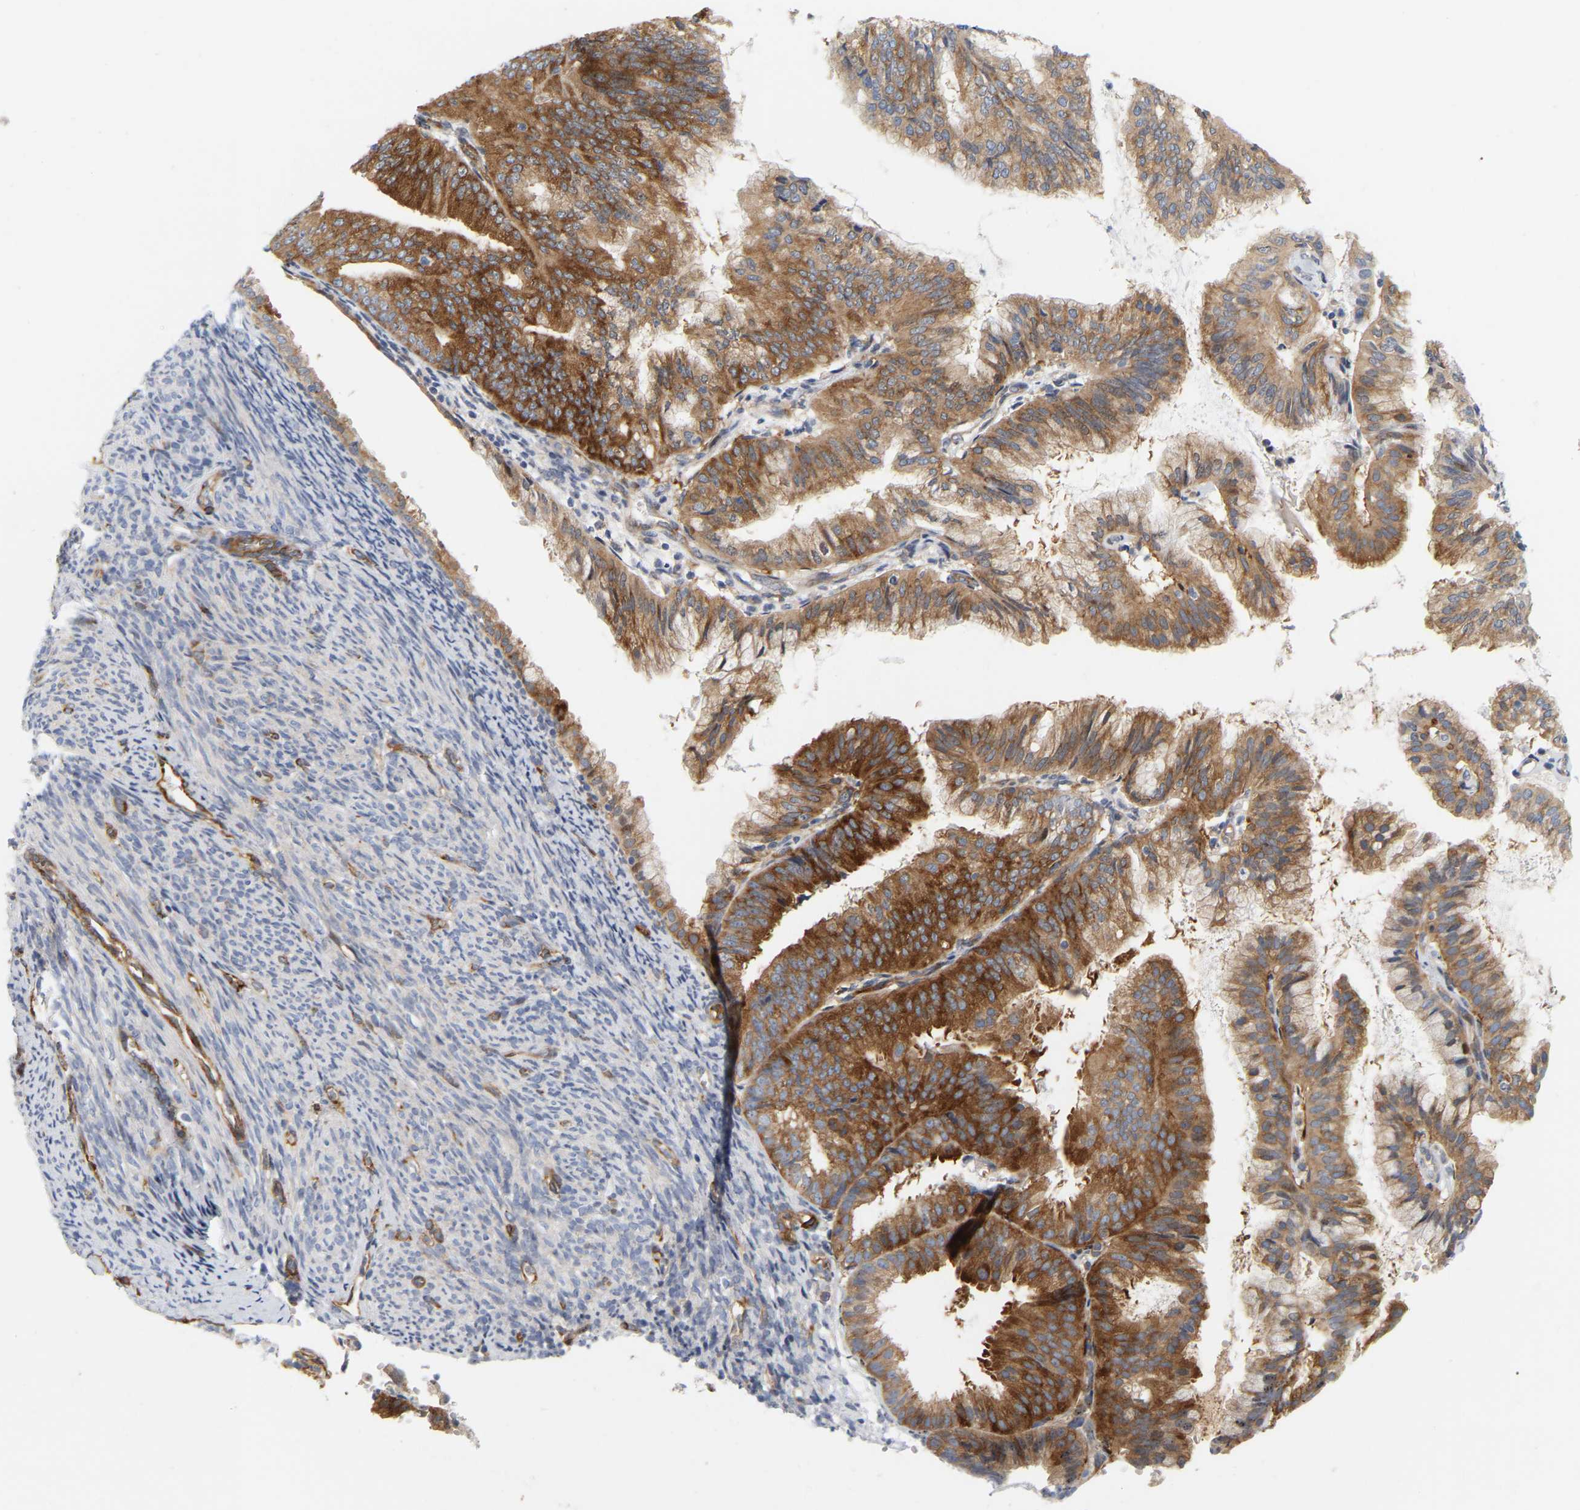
{"staining": {"intensity": "strong", "quantity": ">75%", "location": "cytoplasmic/membranous"}, "tissue": "endometrial cancer", "cell_type": "Tumor cells", "image_type": "cancer", "snomed": [{"axis": "morphology", "description": "Adenocarcinoma, NOS"}, {"axis": "topography", "description": "Endometrium"}], "caption": "DAB immunohistochemical staining of adenocarcinoma (endometrial) displays strong cytoplasmic/membranous protein positivity in approximately >75% of tumor cells.", "gene": "RAPH1", "patient": {"sex": "female", "age": 63}}